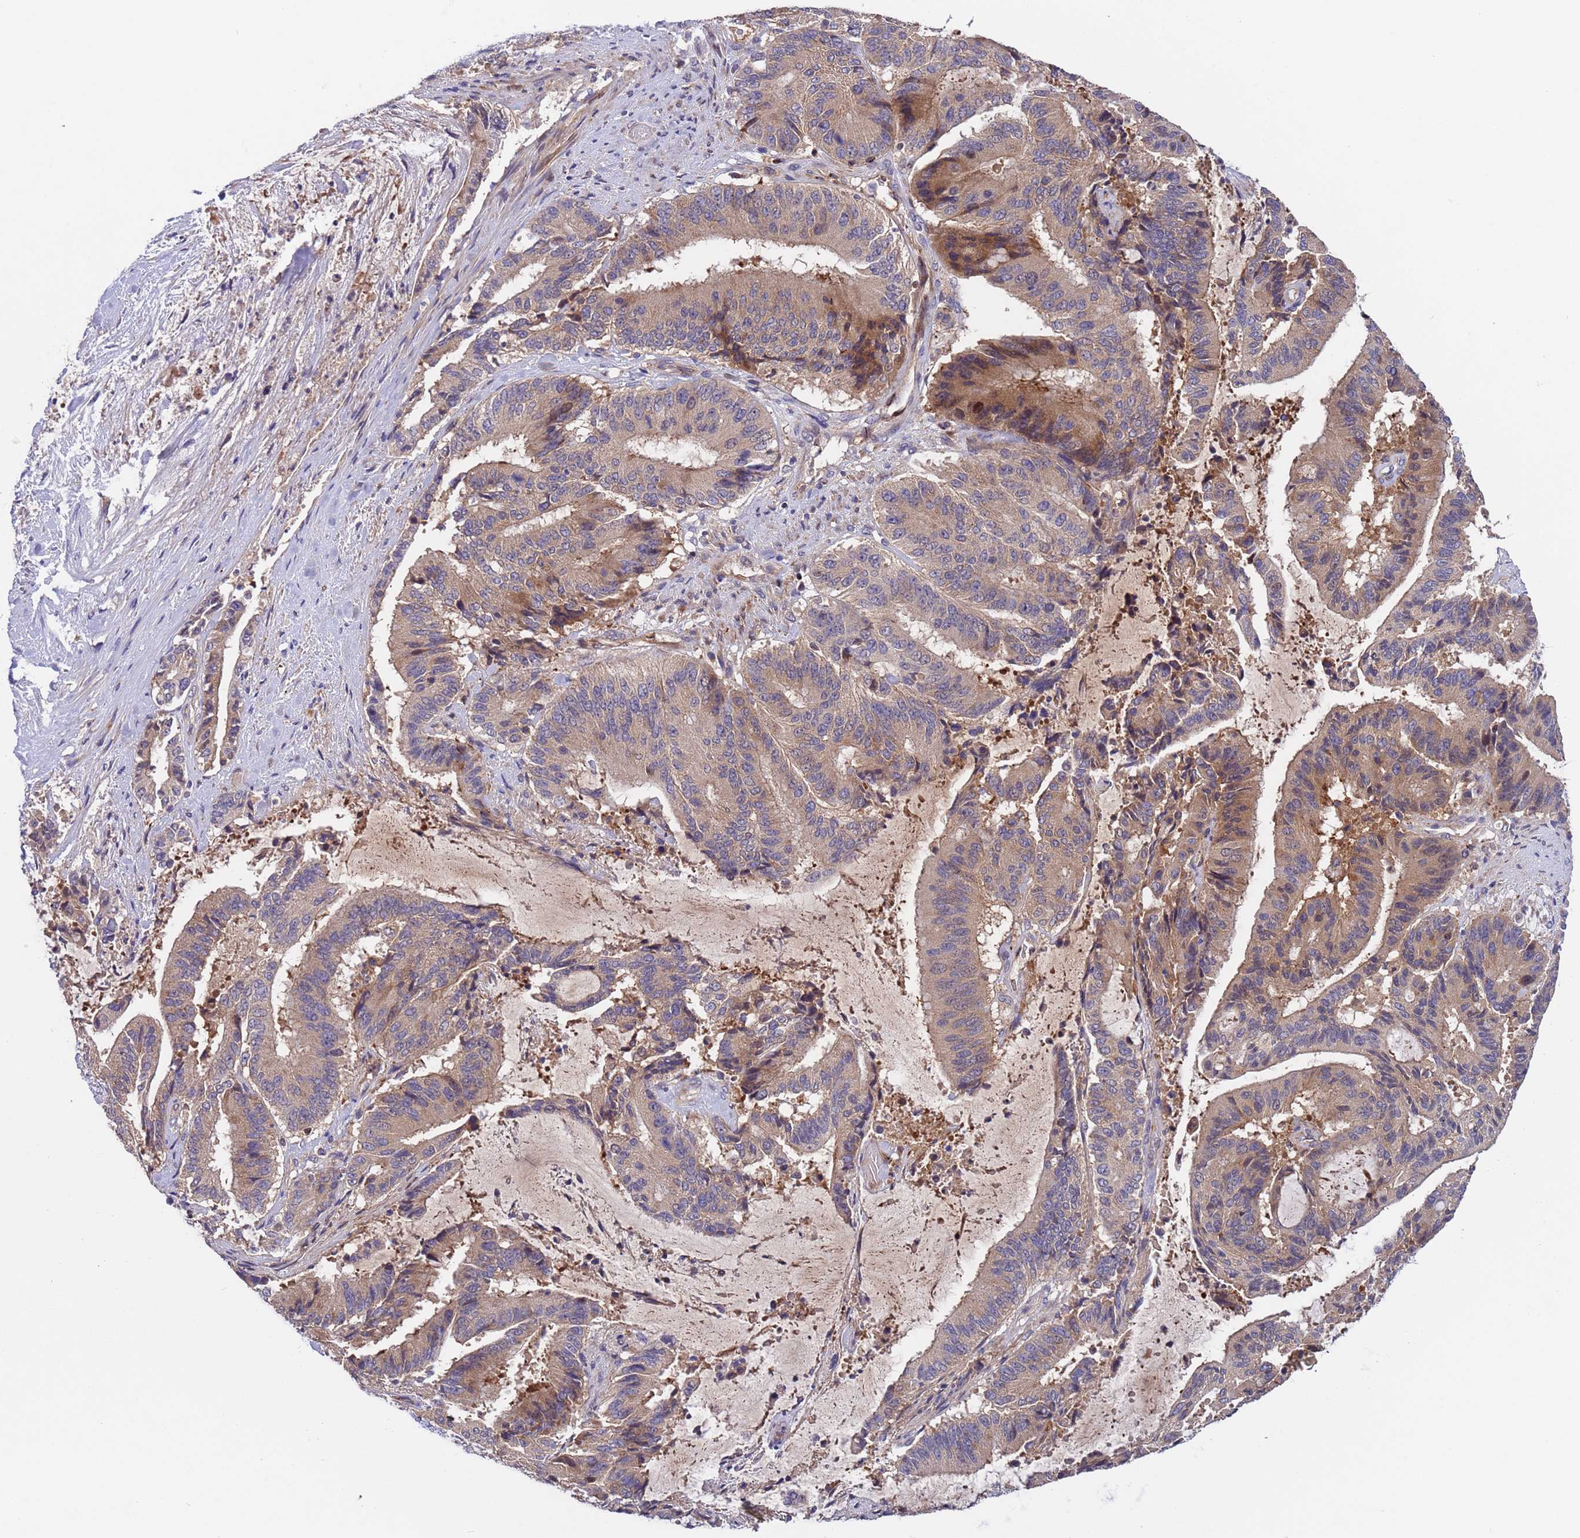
{"staining": {"intensity": "moderate", "quantity": "<25%", "location": "cytoplasmic/membranous,nuclear"}, "tissue": "liver cancer", "cell_type": "Tumor cells", "image_type": "cancer", "snomed": [{"axis": "morphology", "description": "Normal tissue, NOS"}, {"axis": "morphology", "description": "Cholangiocarcinoma"}, {"axis": "topography", "description": "Liver"}, {"axis": "topography", "description": "Peripheral nerve tissue"}], "caption": "Human liver cancer (cholangiocarcinoma) stained with a protein marker demonstrates moderate staining in tumor cells.", "gene": "PARP16", "patient": {"sex": "female", "age": 73}}